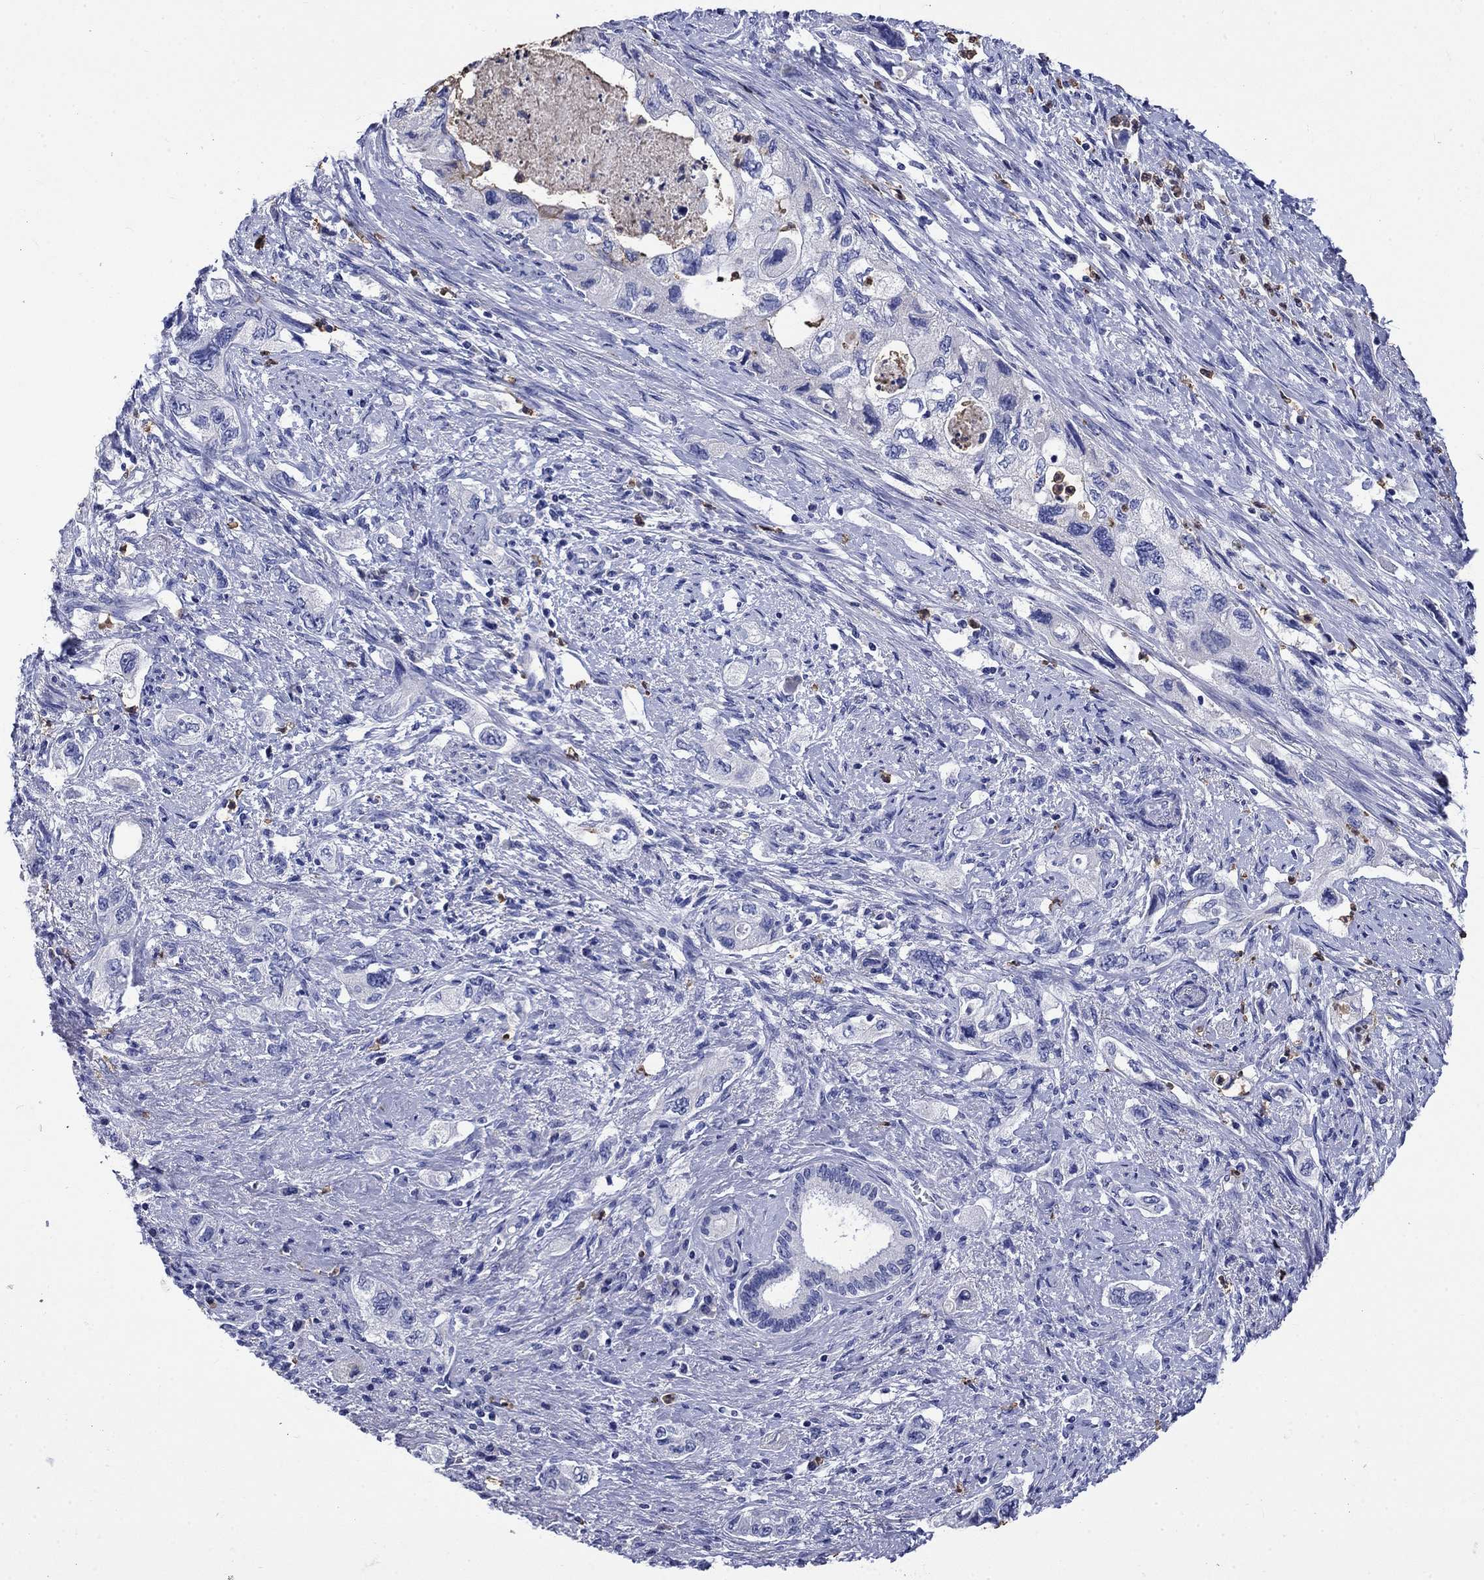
{"staining": {"intensity": "negative", "quantity": "none", "location": "none"}, "tissue": "pancreatic cancer", "cell_type": "Tumor cells", "image_type": "cancer", "snomed": [{"axis": "morphology", "description": "Adenocarcinoma, NOS"}, {"axis": "topography", "description": "Pancreas"}], "caption": "Tumor cells are negative for brown protein staining in adenocarcinoma (pancreatic).", "gene": "TFR2", "patient": {"sex": "female", "age": 73}}